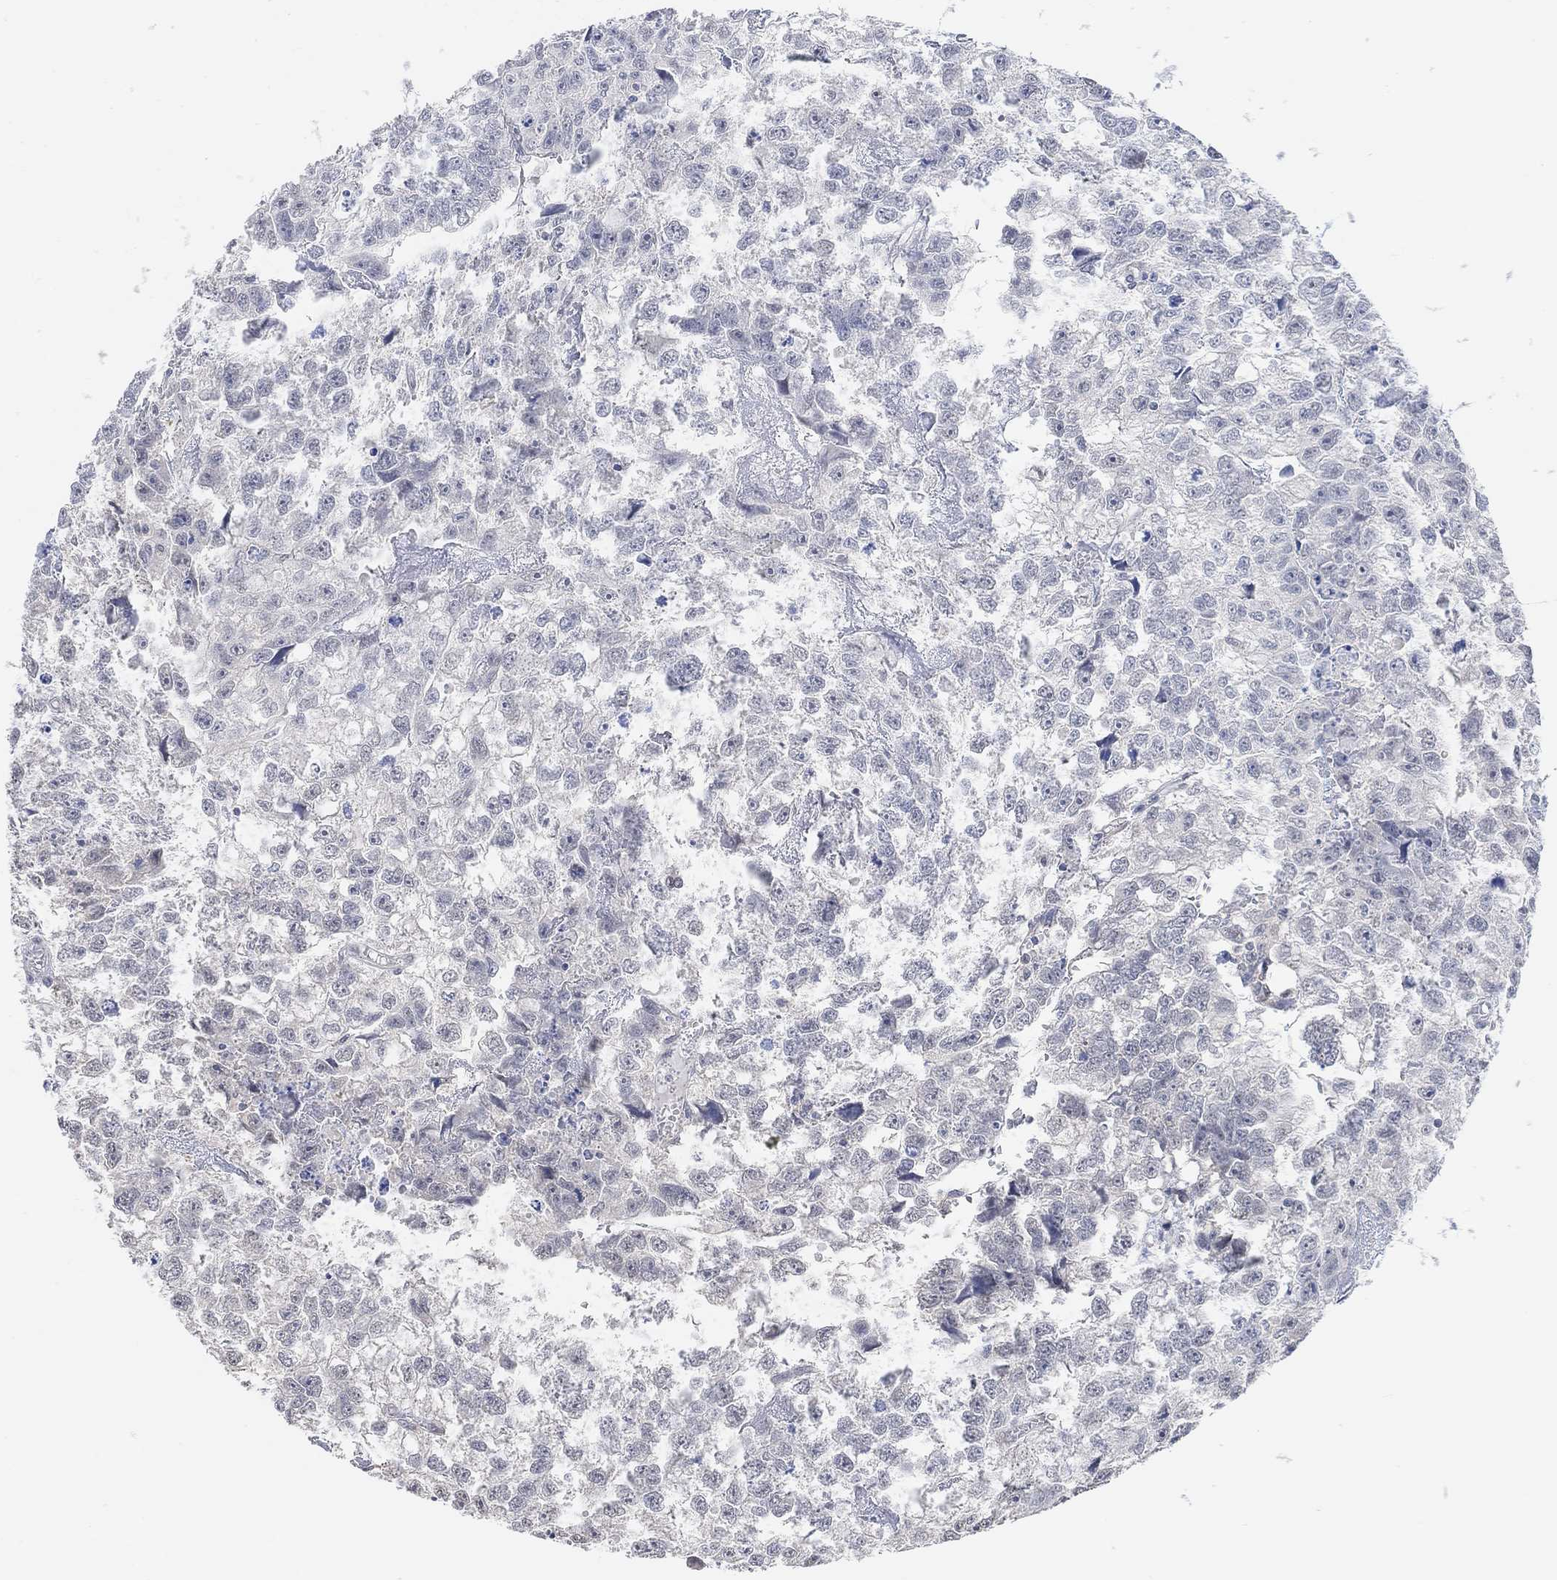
{"staining": {"intensity": "negative", "quantity": "none", "location": "none"}, "tissue": "testis cancer", "cell_type": "Tumor cells", "image_type": "cancer", "snomed": [{"axis": "morphology", "description": "Carcinoma, Embryonal, NOS"}, {"axis": "morphology", "description": "Teratoma, malignant, NOS"}, {"axis": "topography", "description": "Testis"}], "caption": "This is an immunohistochemistry (IHC) histopathology image of testis teratoma (malignant). There is no expression in tumor cells.", "gene": "MUC1", "patient": {"sex": "male", "age": 44}}